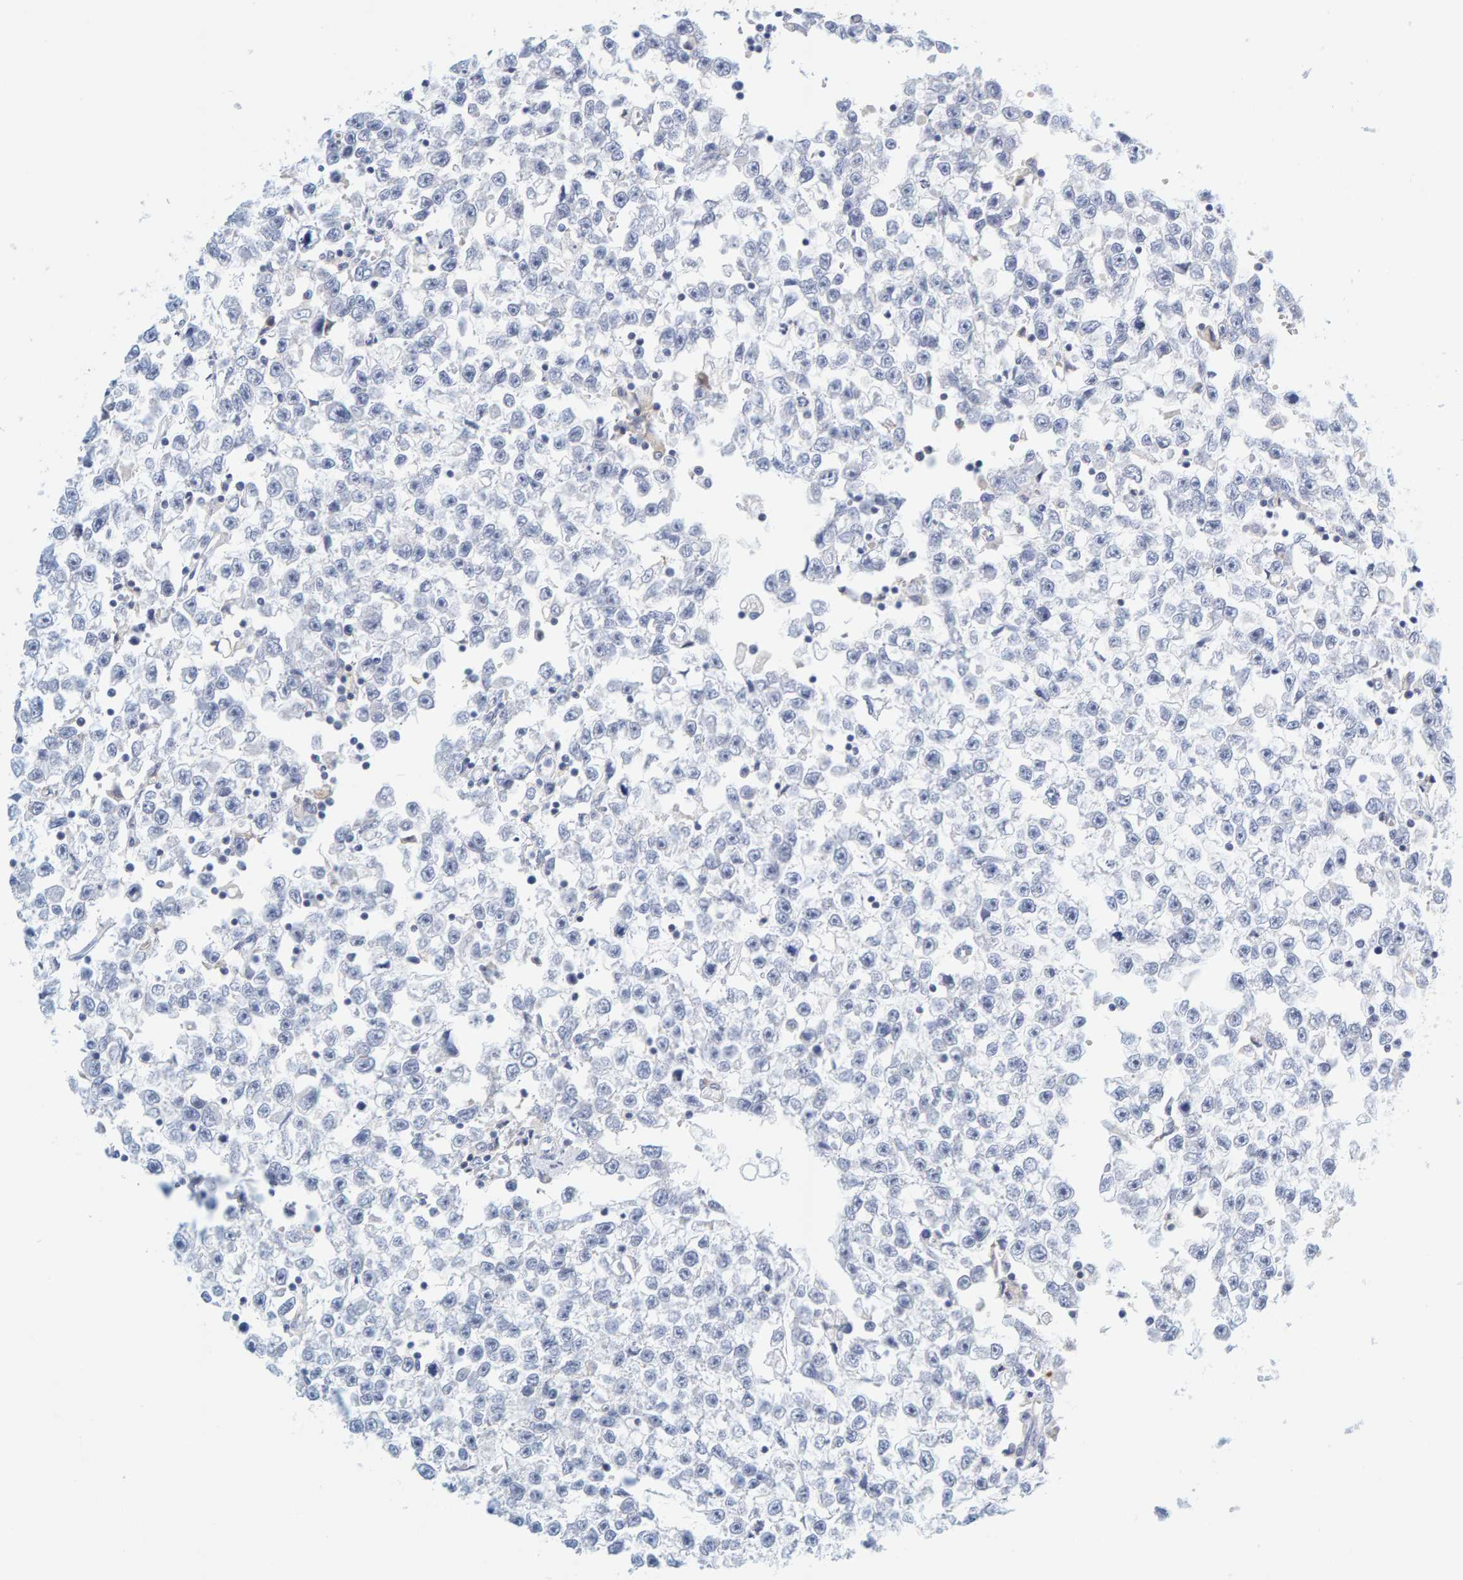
{"staining": {"intensity": "negative", "quantity": "none", "location": "none"}, "tissue": "testis cancer", "cell_type": "Tumor cells", "image_type": "cancer", "snomed": [{"axis": "morphology", "description": "Seminoma, NOS"}, {"axis": "morphology", "description": "Carcinoma, Embryonal, NOS"}, {"axis": "topography", "description": "Testis"}], "caption": "This is an immunohistochemistry histopathology image of human testis cancer (embryonal carcinoma). There is no staining in tumor cells.", "gene": "MOG", "patient": {"sex": "male", "age": 51}}